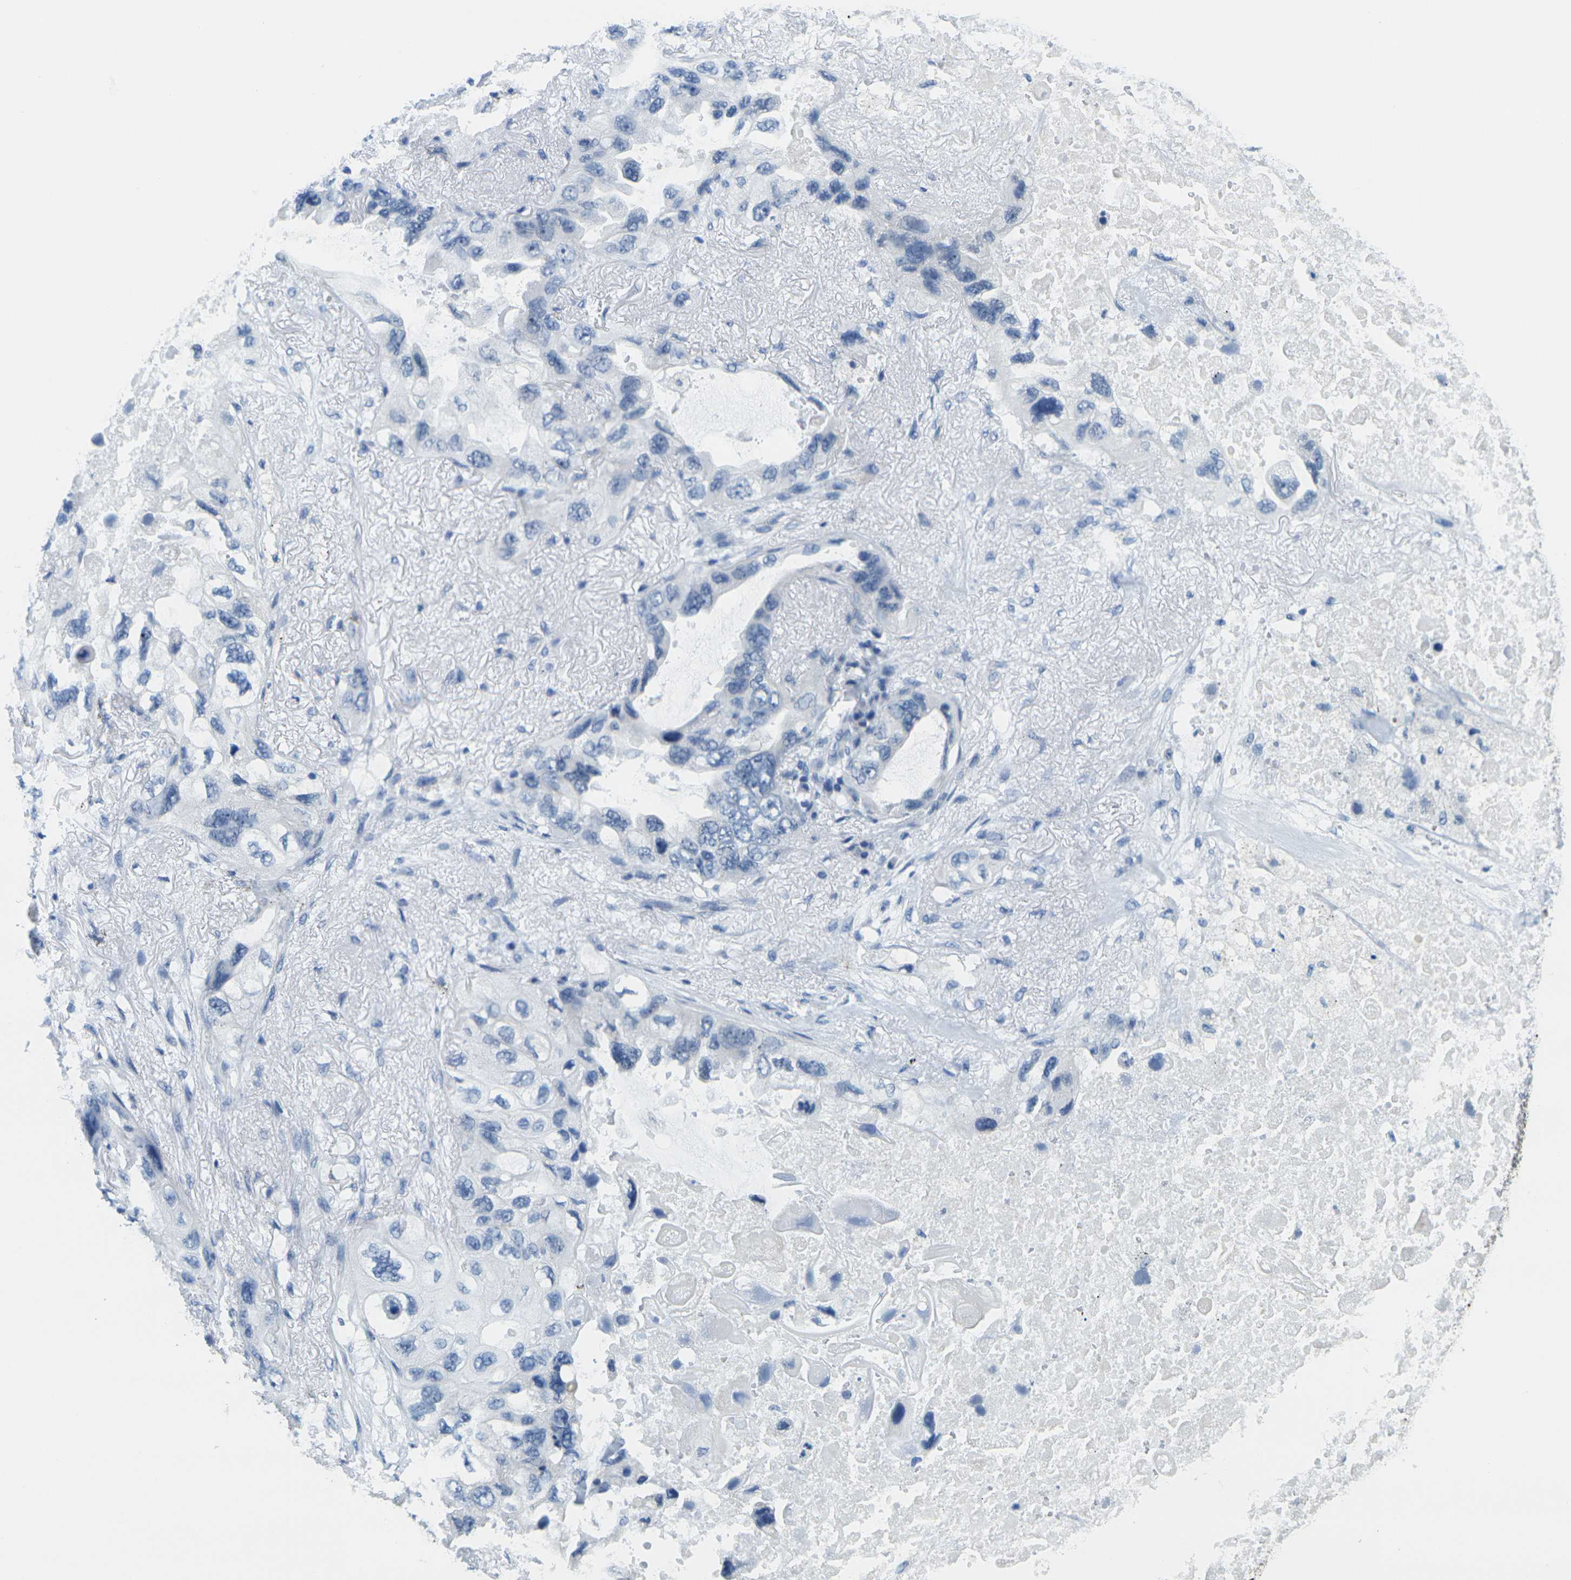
{"staining": {"intensity": "negative", "quantity": "none", "location": "none"}, "tissue": "lung cancer", "cell_type": "Tumor cells", "image_type": "cancer", "snomed": [{"axis": "morphology", "description": "Squamous cell carcinoma, NOS"}, {"axis": "topography", "description": "Lung"}], "caption": "A high-resolution photomicrograph shows immunohistochemistry staining of lung cancer, which shows no significant expression in tumor cells.", "gene": "GPR15", "patient": {"sex": "female", "age": 73}}